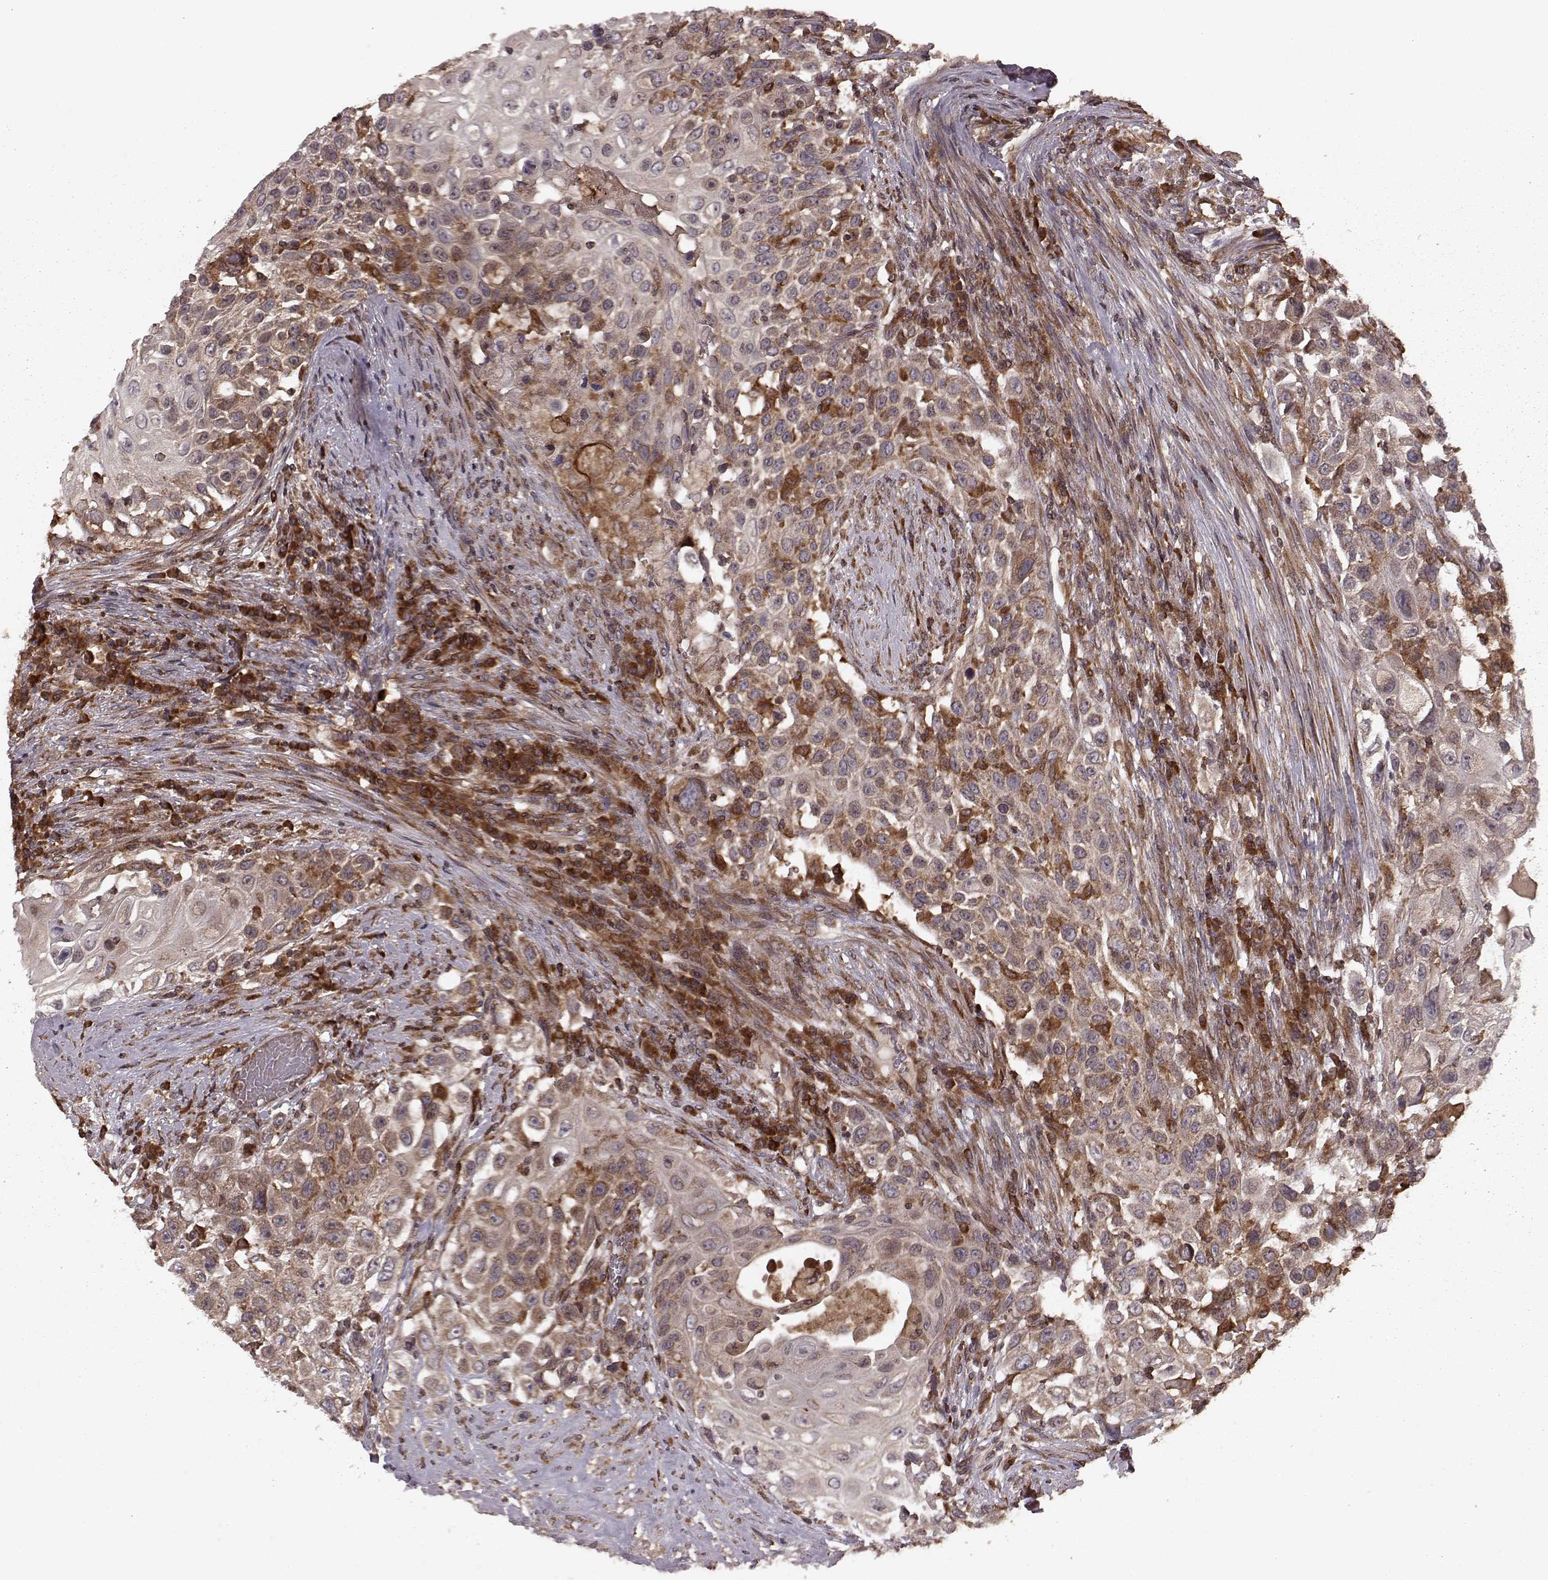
{"staining": {"intensity": "weak", "quantity": ">75%", "location": "cytoplasmic/membranous"}, "tissue": "urothelial cancer", "cell_type": "Tumor cells", "image_type": "cancer", "snomed": [{"axis": "morphology", "description": "Urothelial carcinoma, High grade"}, {"axis": "topography", "description": "Urinary bladder"}], "caption": "This is an image of immunohistochemistry staining of urothelial carcinoma (high-grade), which shows weak expression in the cytoplasmic/membranous of tumor cells.", "gene": "AGPAT1", "patient": {"sex": "female", "age": 56}}